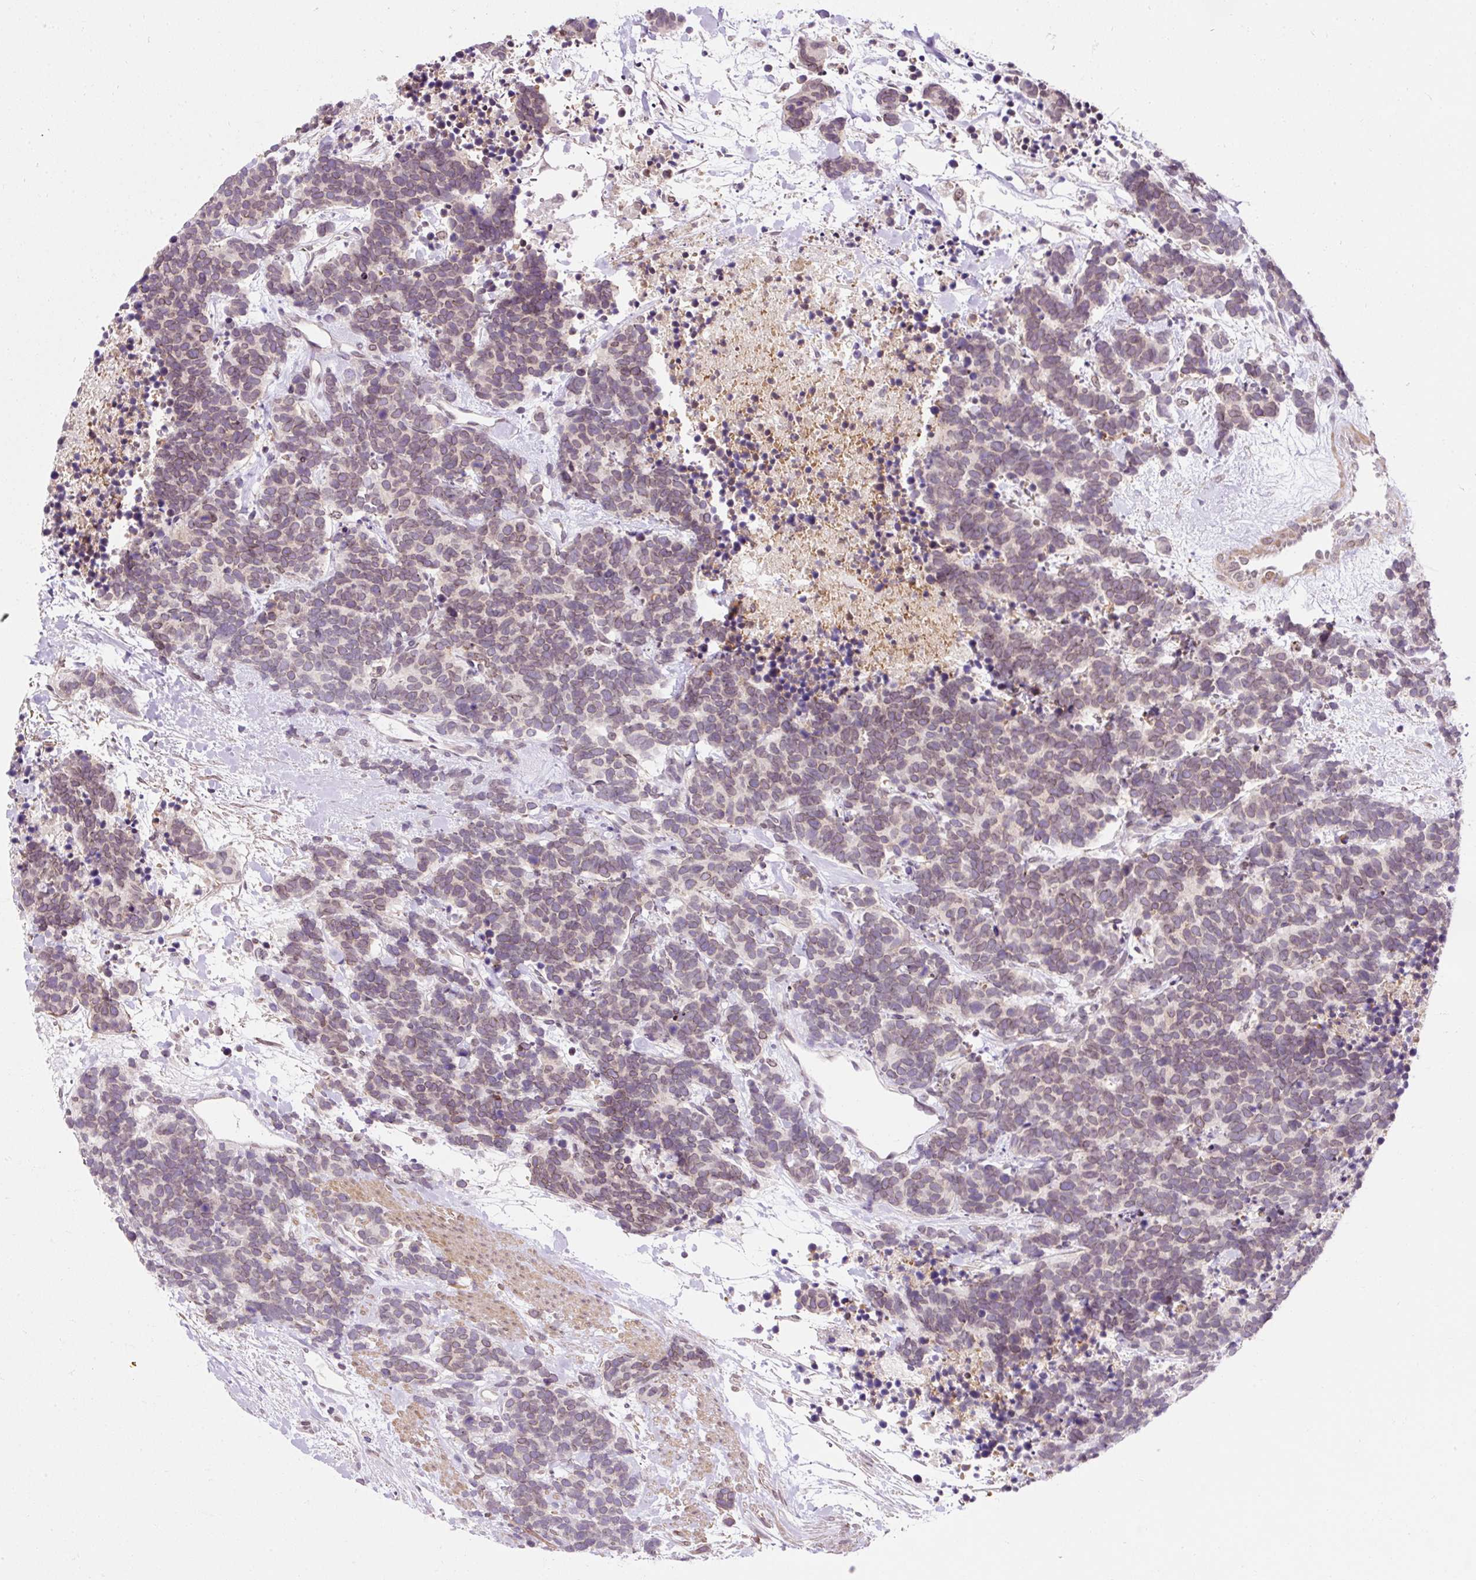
{"staining": {"intensity": "weak", "quantity": ">75%", "location": "cytoplasmic/membranous,nuclear"}, "tissue": "carcinoid", "cell_type": "Tumor cells", "image_type": "cancer", "snomed": [{"axis": "morphology", "description": "Carcinoma, NOS"}, {"axis": "morphology", "description": "Carcinoid, malignant, NOS"}, {"axis": "topography", "description": "Prostate"}], "caption": "Protein expression analysis of carcinoid shows weak cytoplasmic/membranous and nuclear staining in about >75% of tumor cells. The protein of interest is shown in brown color, while the nuclei are stained blue.", "gene": "ZNF610", "patient": {"sex": "male", "age": 57}}